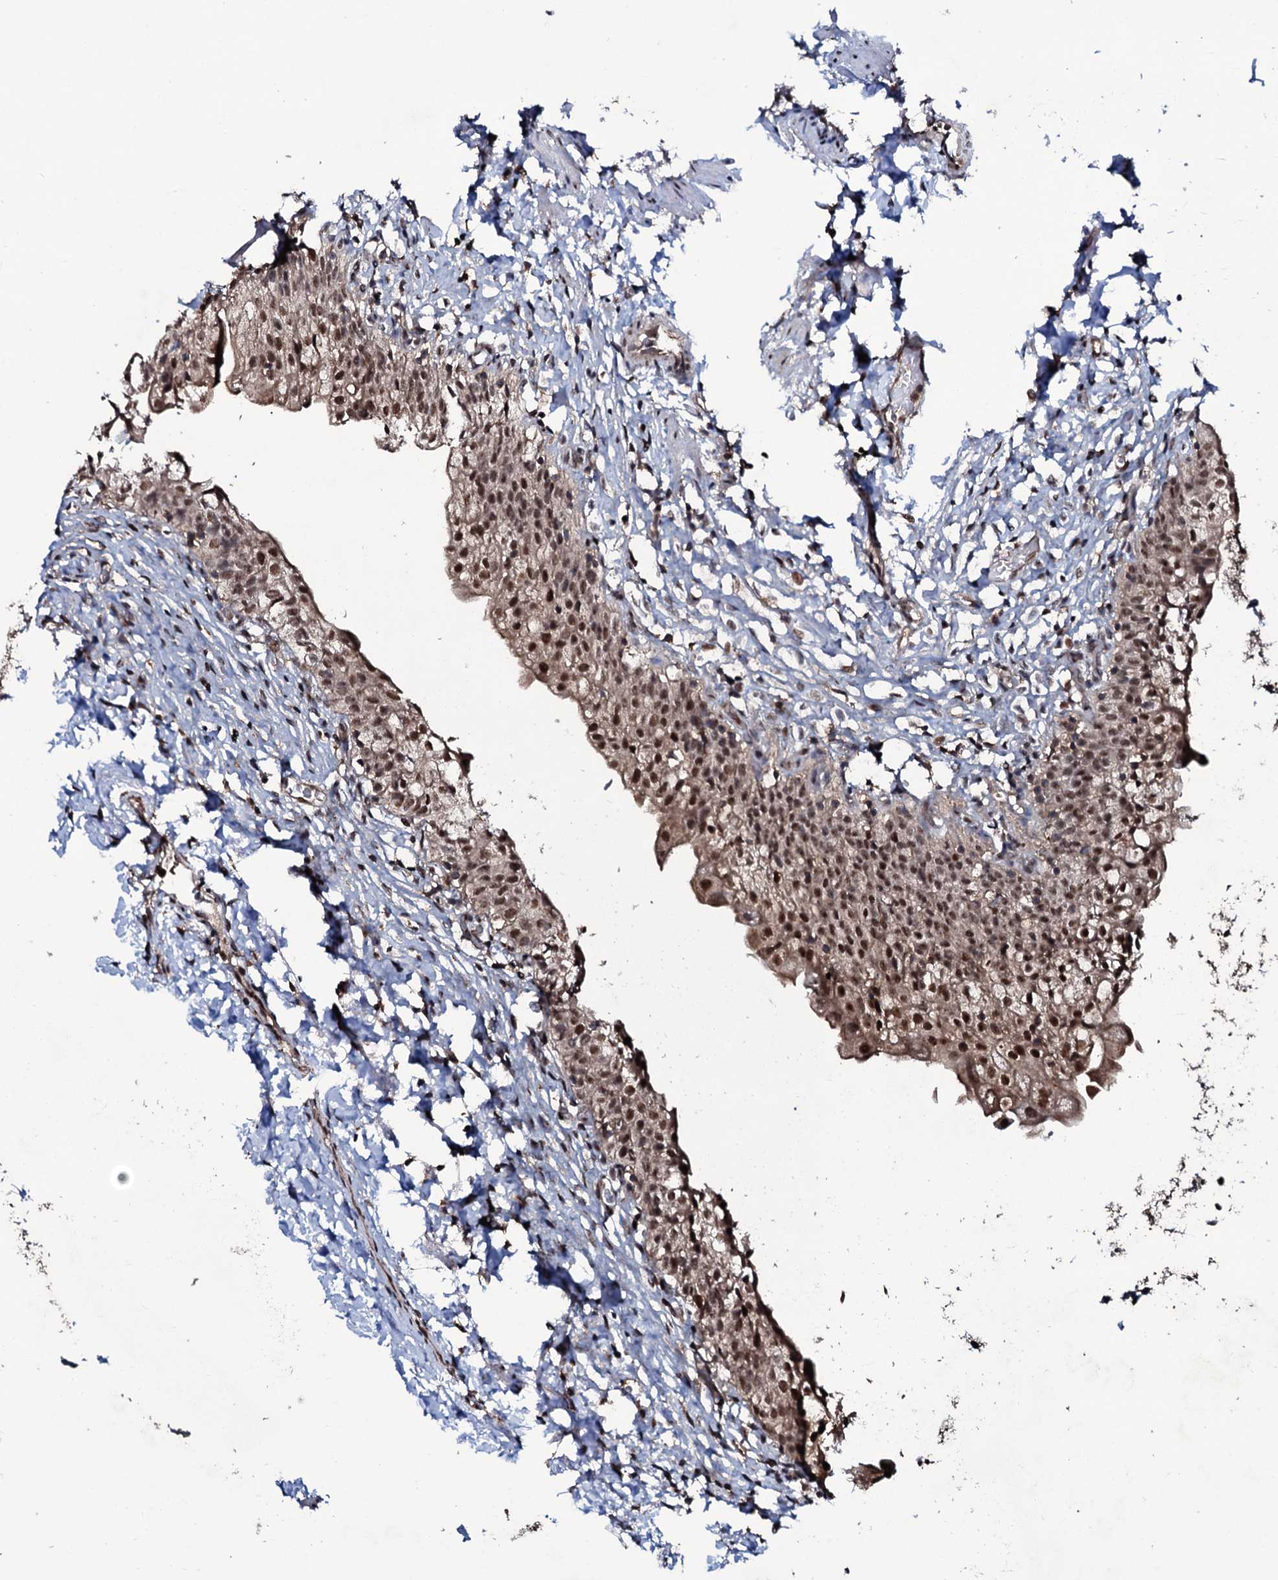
{"staining": {"intensity": "moderate", "quantity": ">75%", "location": "nuclear"}, "tissue": "urinary bladder", "cell_type": "Urothelial cells", "image_type": "normal", "snomed": [{"axis": "morphology", "description": "Normal tissue, NOS"}, {"axis": "topography", "description": "Urinary bladder"}], "caption": "Brown immunohistochemical staining in benign human urinary bladder exhibits moderate nuclear positivity in approximately >75% of urothelial cells. (DAB IHC, brown staining for protein, blue staining for nuclei).", "gene": "COG6", "patient": {"sex": "male", "age": 55}}